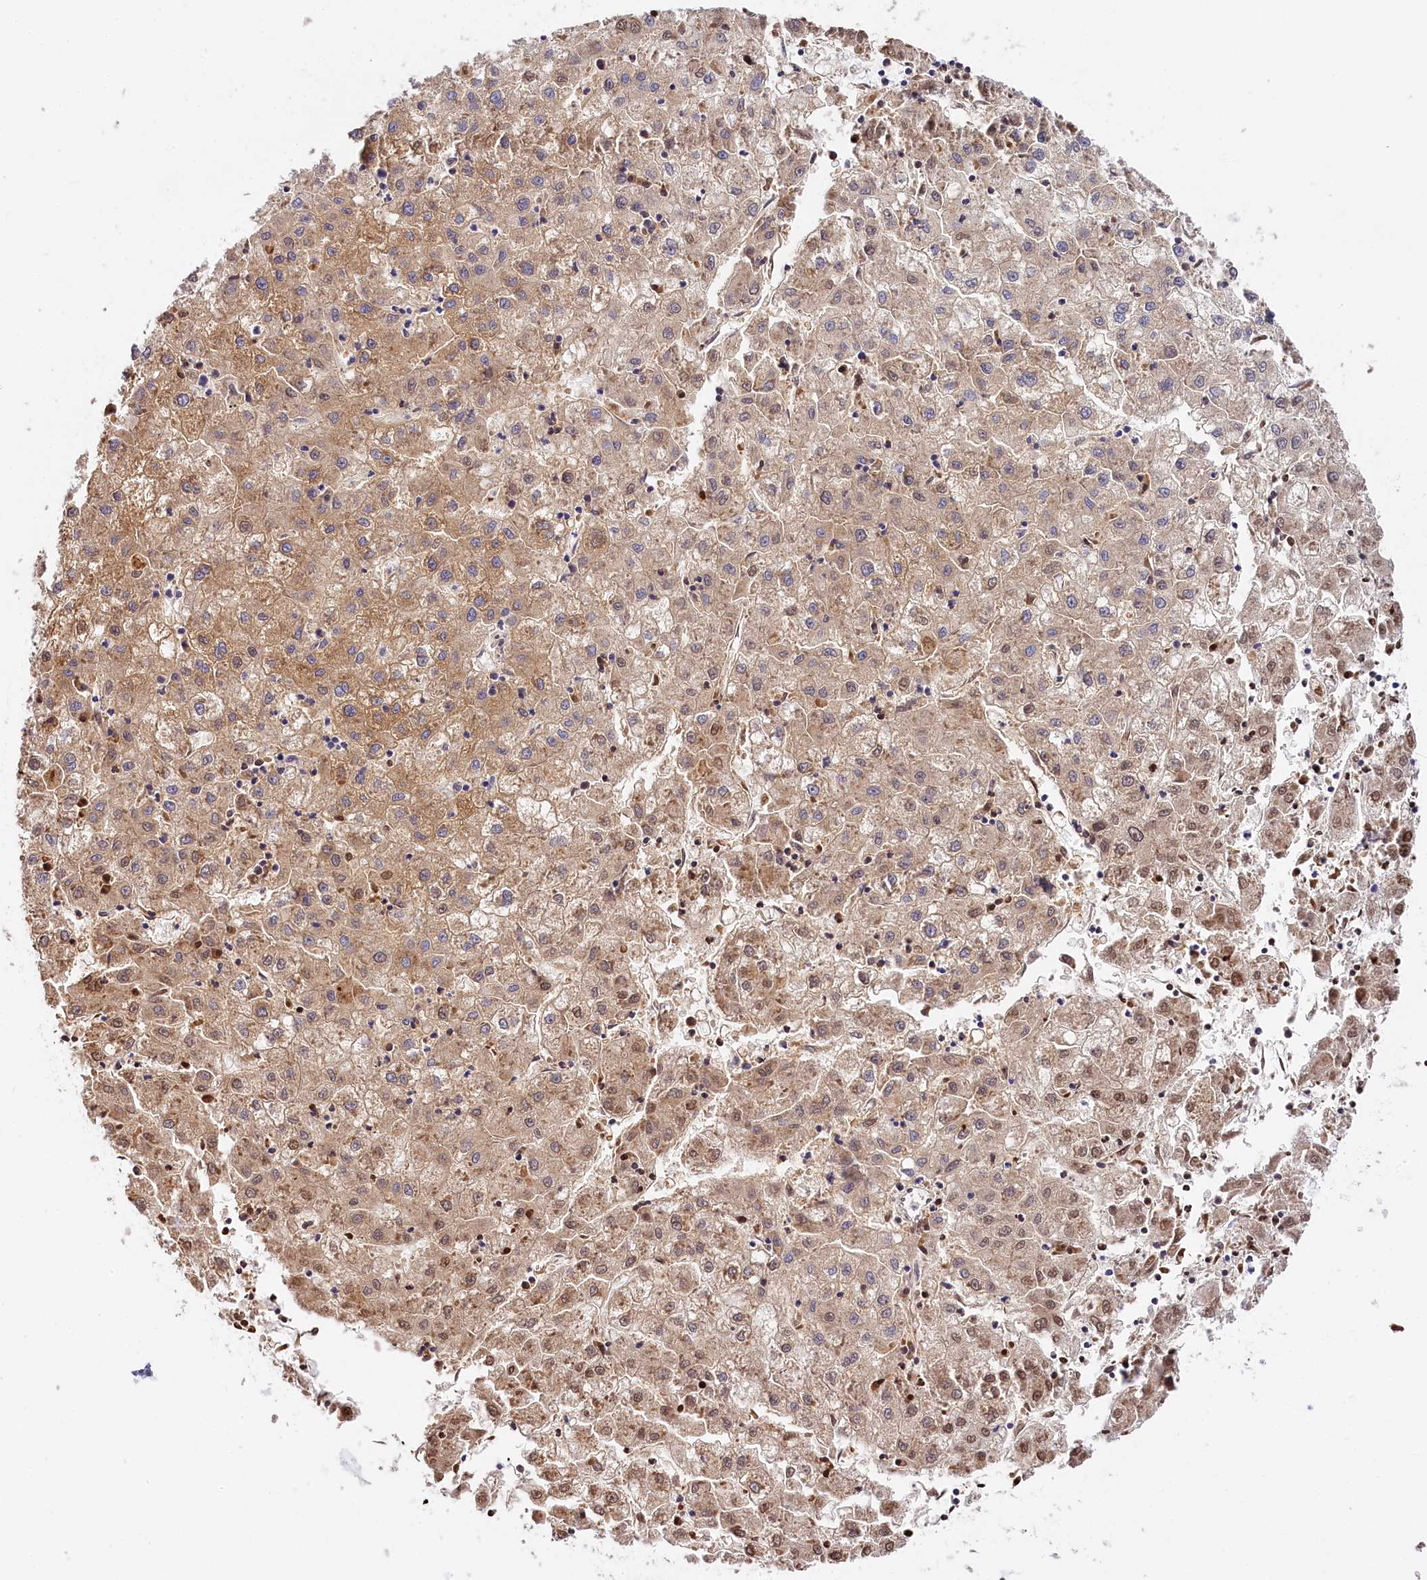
{"staining": {"intensity": "weak", "quantity": ">75%", "location": "cytoplasmic/membranous,nuclear"}, "tissue": "liver cancer", "cell_type": "Tumor cells", "image_type": "cancer", "snomed": [{"axis": "morphology", "description": "Carcinoma, Hepatocellular, NOS"}, {"axis": "topography", "description": "Liver"}], "caption": "Protein staining demonstrates weak cytoplasmic/membranous and nuclear expression in about >75% of tumor cells in liver hepatocellular carcinoma.", "gene": "KATNB1", "patient": {"sex": "male", "age": 72}}